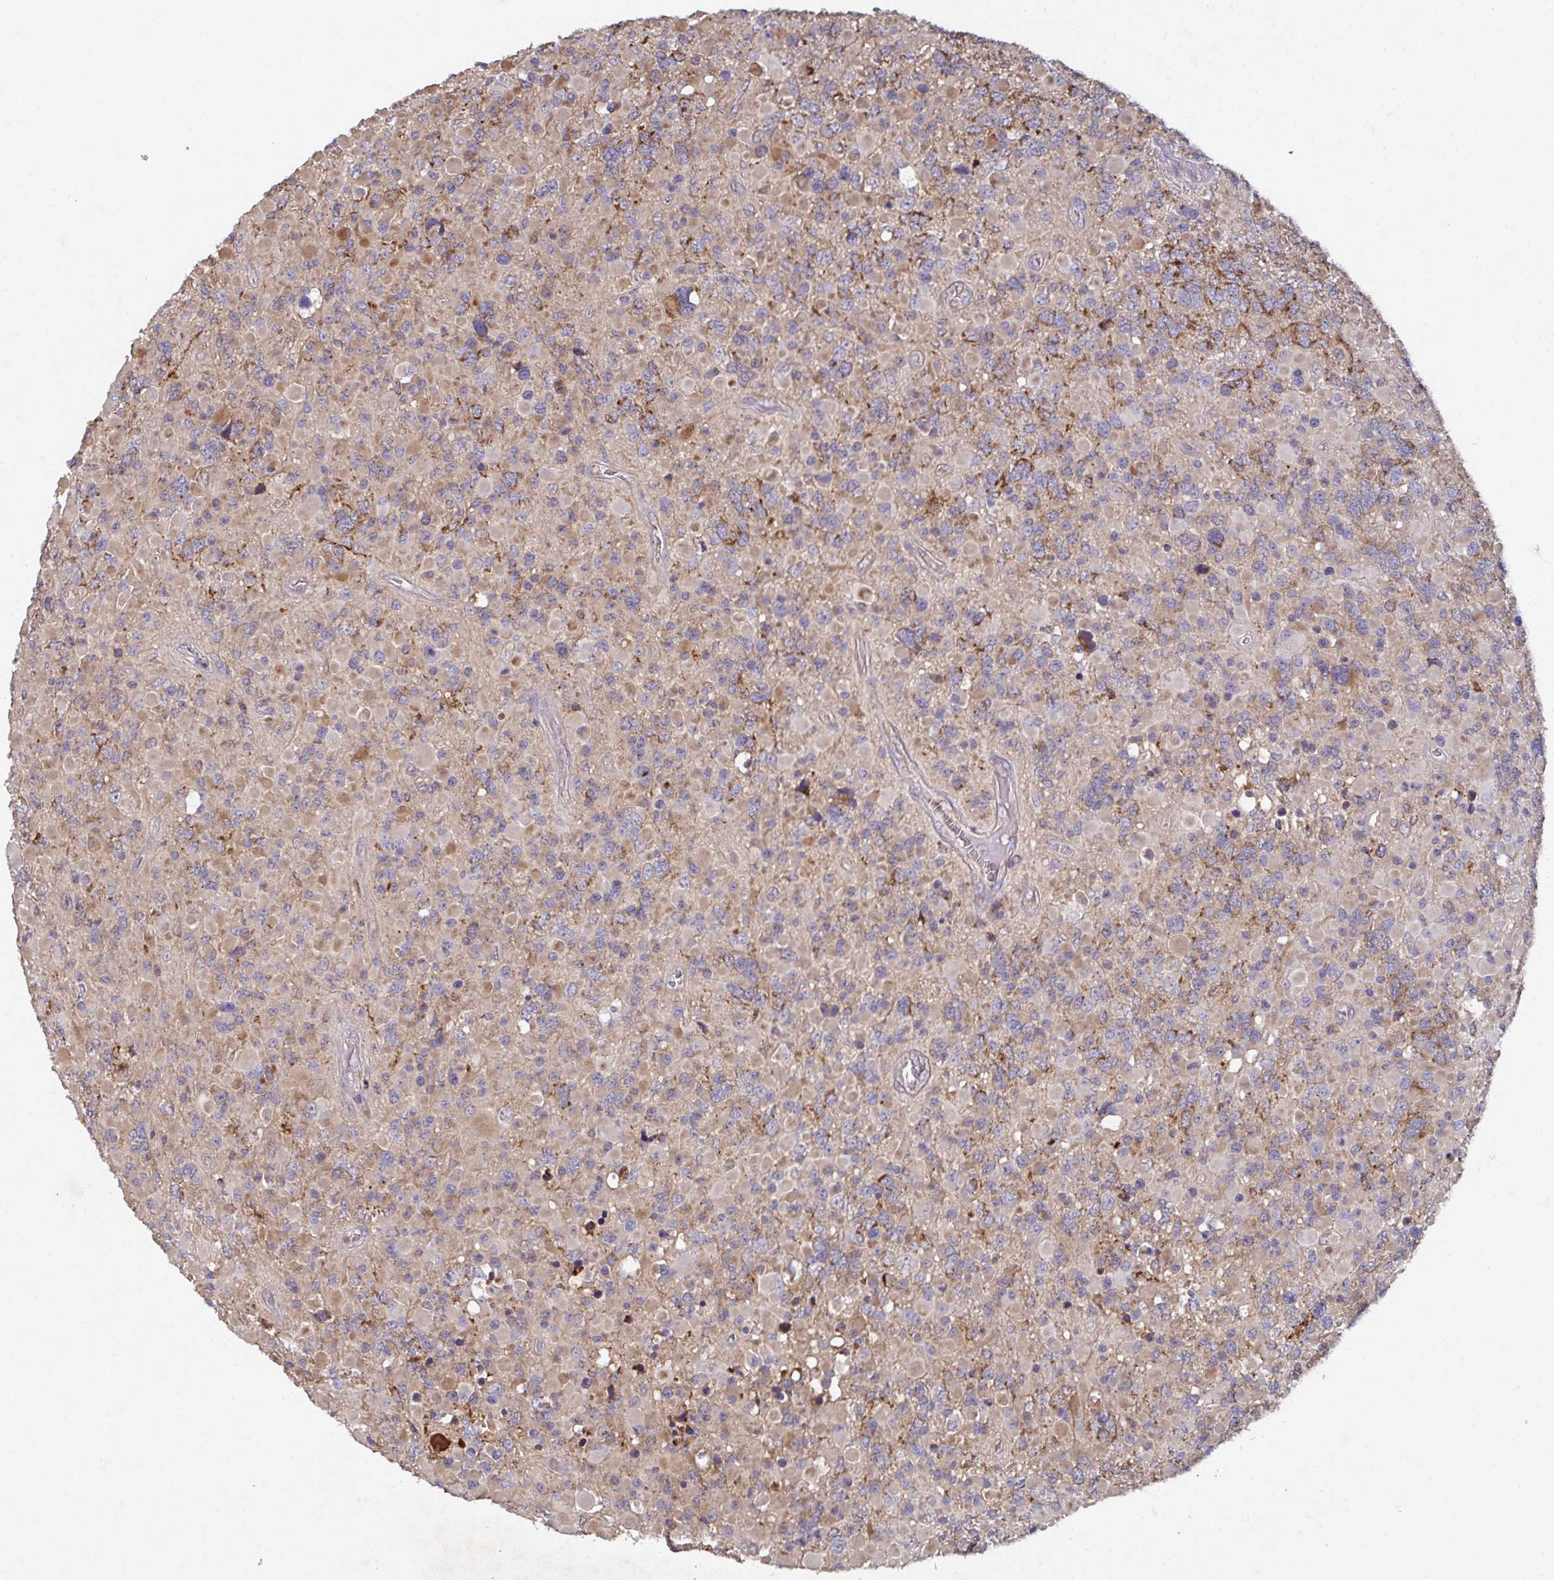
{"staining": {"intensity": "weak", "quantity": "25%-75%", "location": "cytoplasmic/membranous"}, "tissue": "glioma", "cell_type": "Tumor cells", "image_type": "cancer", "snomed": [{"axis": "morphology", "description": "Glioma, malignant, High grade"}, {"axis": "topography", "description": "Brain"}], "caption": "A high-resolution photomicrograph shows immunohistochemistry staining of glioma, which reveals weak cytoplasmic/membranous staining in approximately 25%-75% of tumor cells. (Brightfield microscopy of DAB IHC at high magnification).", "gene": "MT-ND3", "patient": {"sex": "female", "age": 40}}